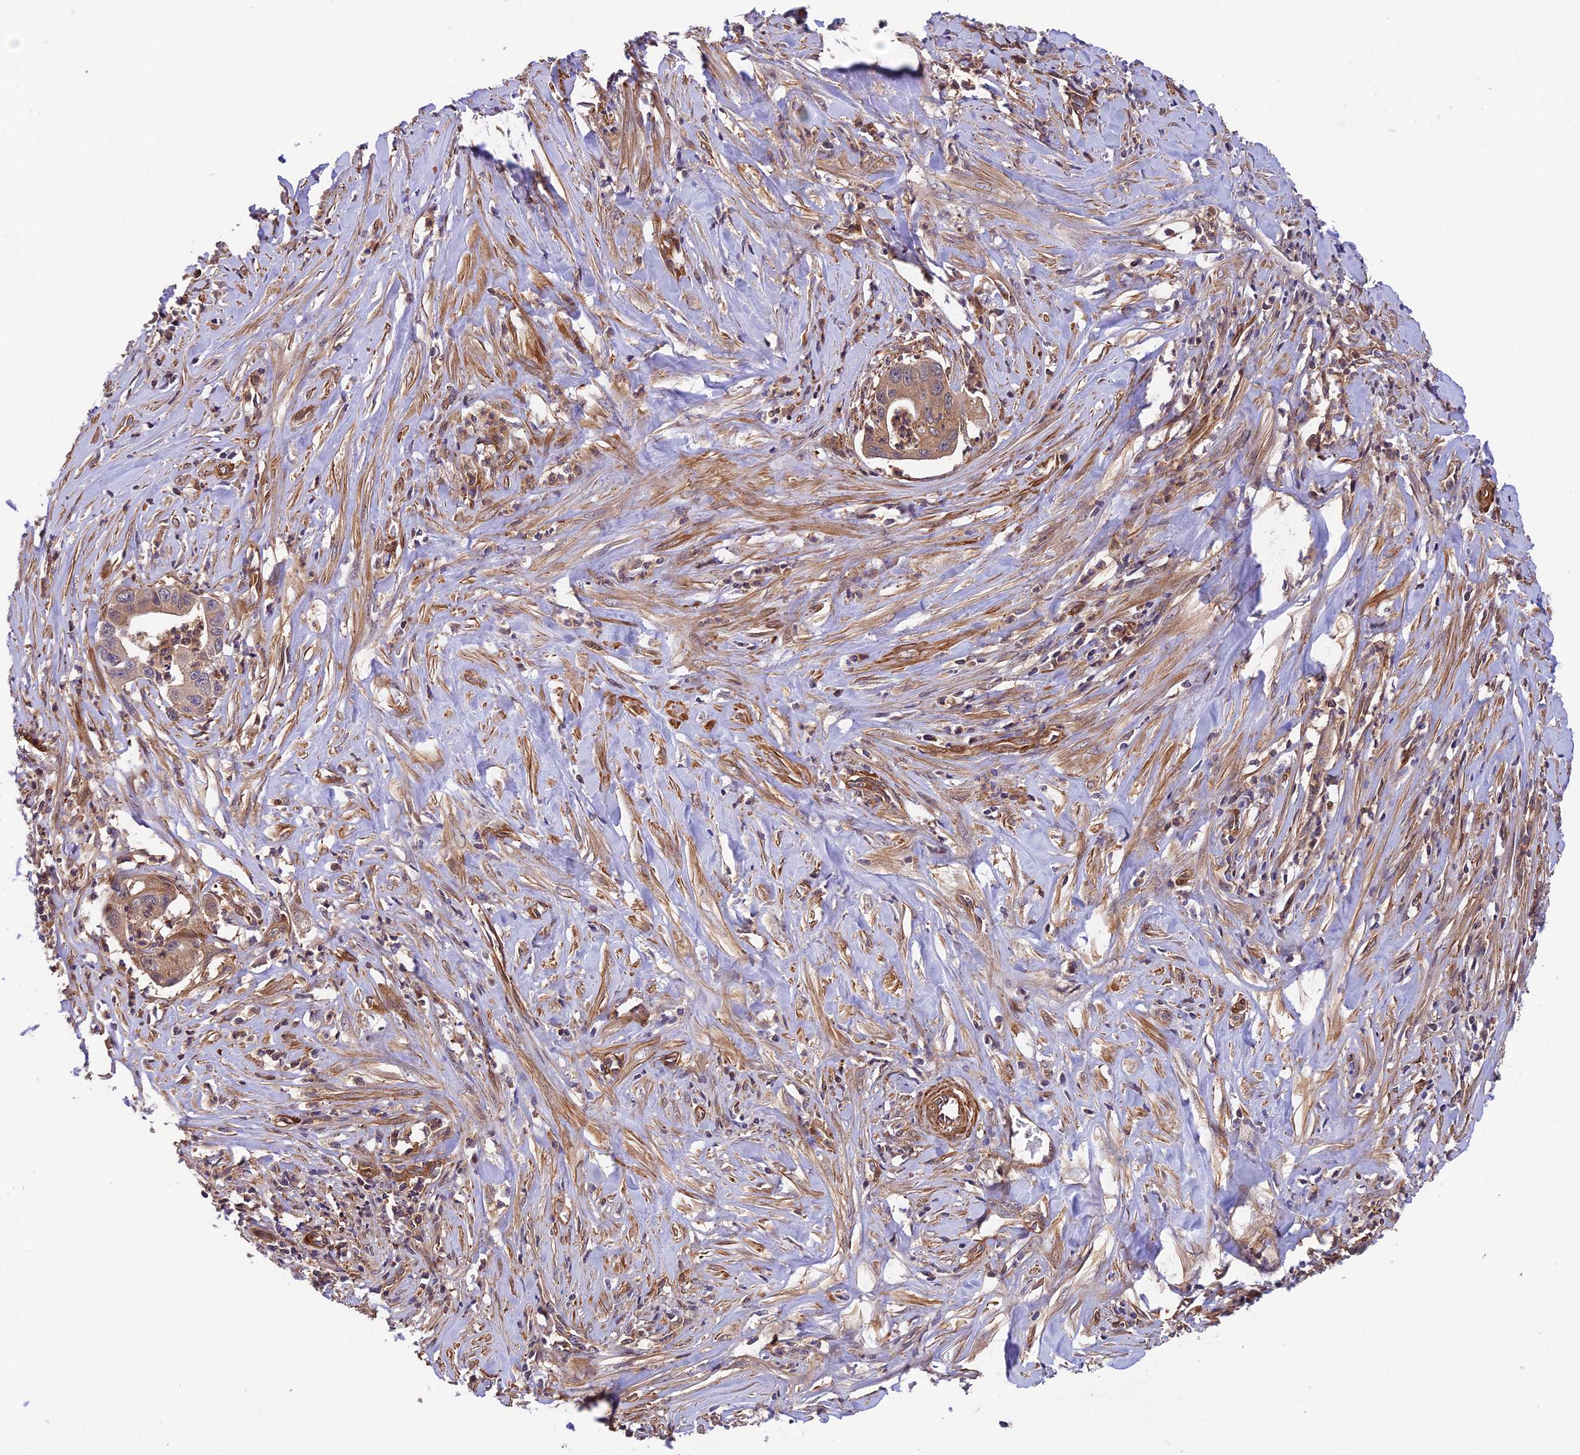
{"staining": {"intensity": "moderate", "quantity": "<25%", "location": "cytoplasmic/membranous"}, "tissue": "pancreatic cancer", "cell_type": "Tumor cells", "image_type": "cancer", "snomed": [{"axis": "morphology", "description": "Adenocarcinoma, NOS"}, {"axis": "topography", "description": "Pancreas"}], "caption": "The immunohistochemical stain shows moderate cytoplasmic/membranous expression in tumor cells of pancreatic cancer (adenocarcinoma) tissue.", "gene": "EVI5L", "patient": {"sex": "male", "age": 73}}